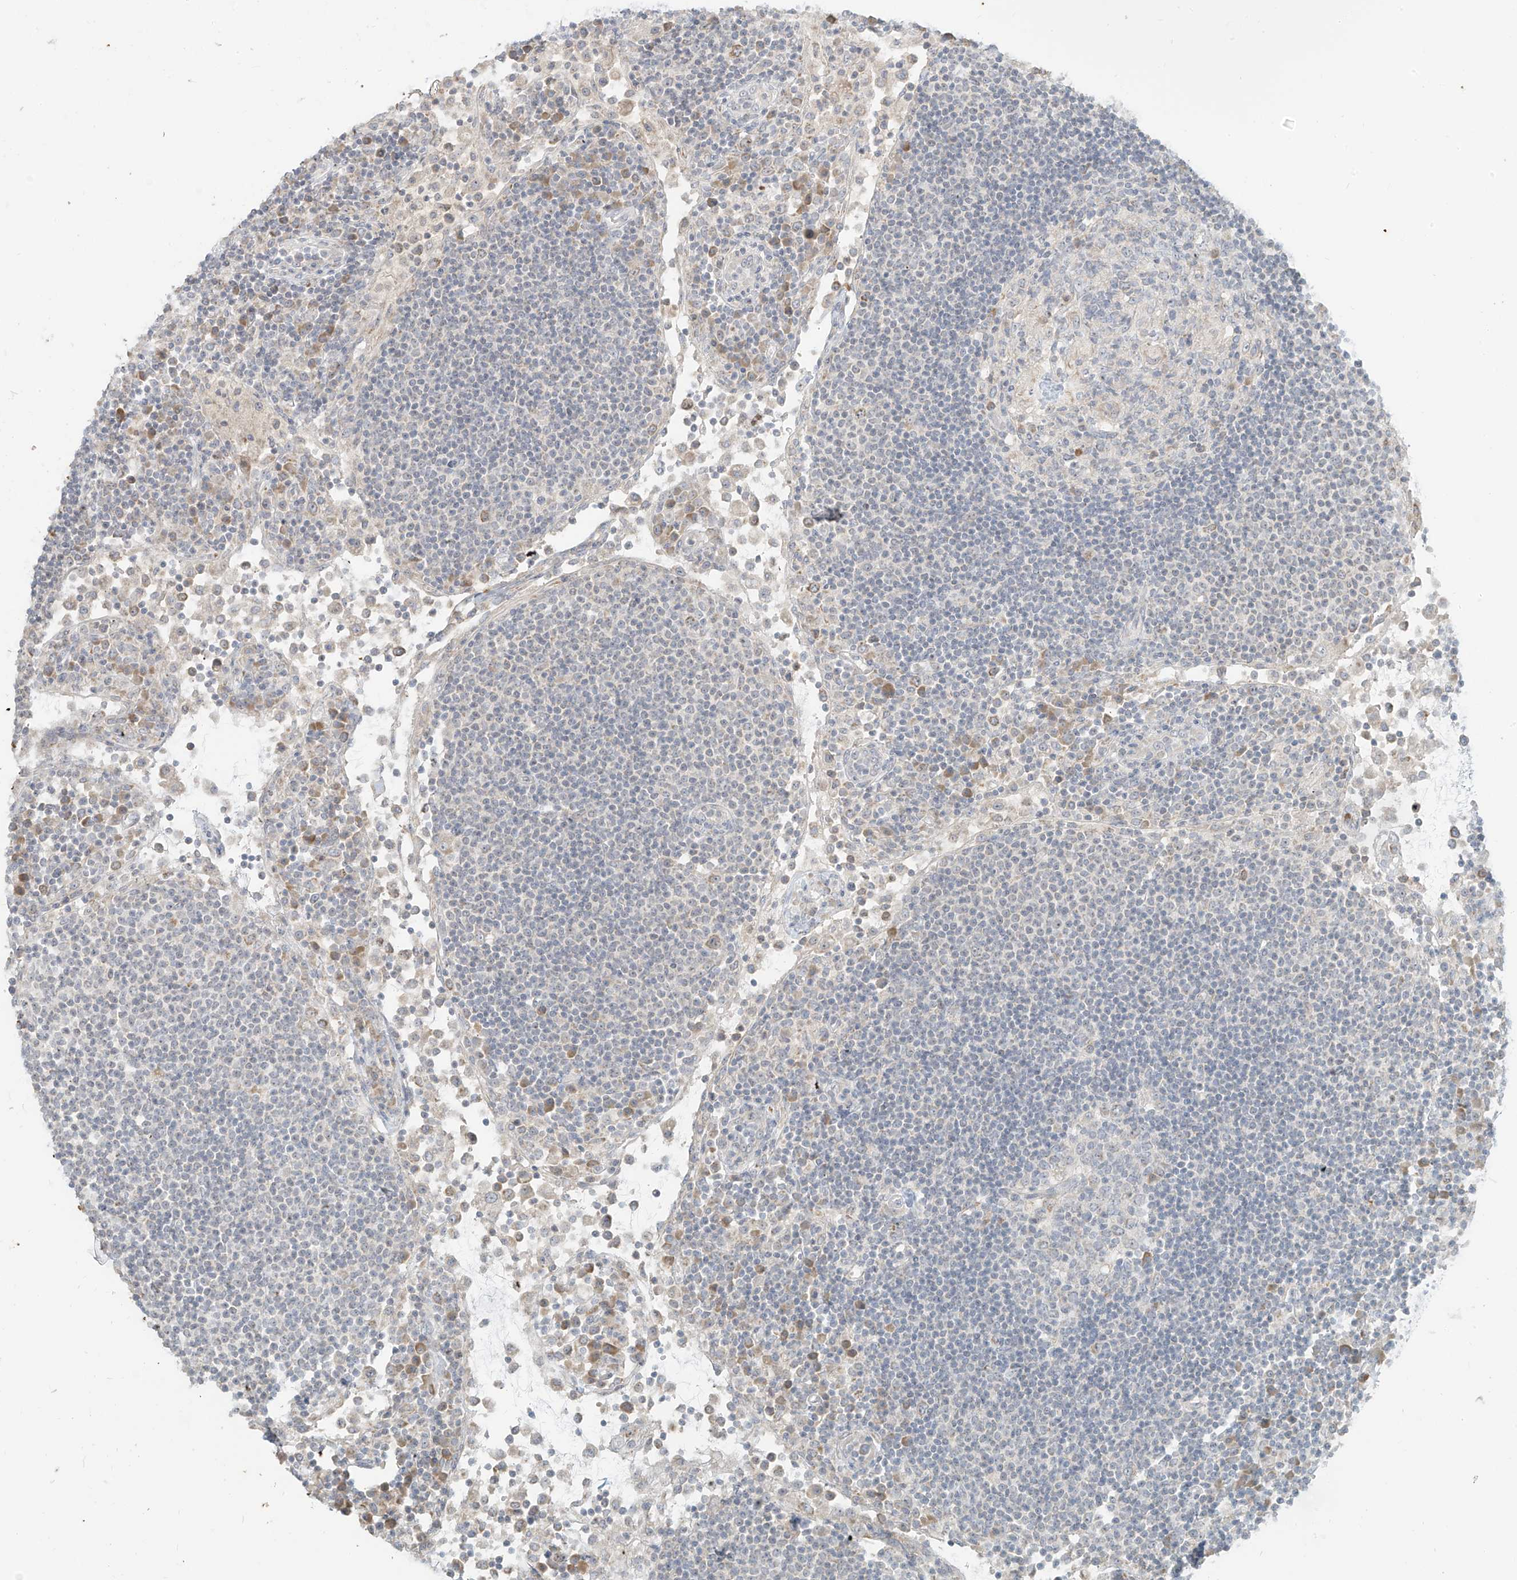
{"staining": {"intensity": "negative", "quantity": "none", "location": "none"}, "tissue": "lymph node", "cell_type": "Germinal center cells", "image_type": "normal", "snomed": [{"axis": "morphology", "description": "Normal tissue, NOS"}, {"axis": "topography", "description": "Lymph node"}], "caption": "IHC micrograph of benign lymph node: lymph node stained with DAB (3,3'-diaminobenzidine) shows no significant protein staining in germinal center cells.", "gene": "C2orf42", "patient": {"sex": "female", "age": 53}}